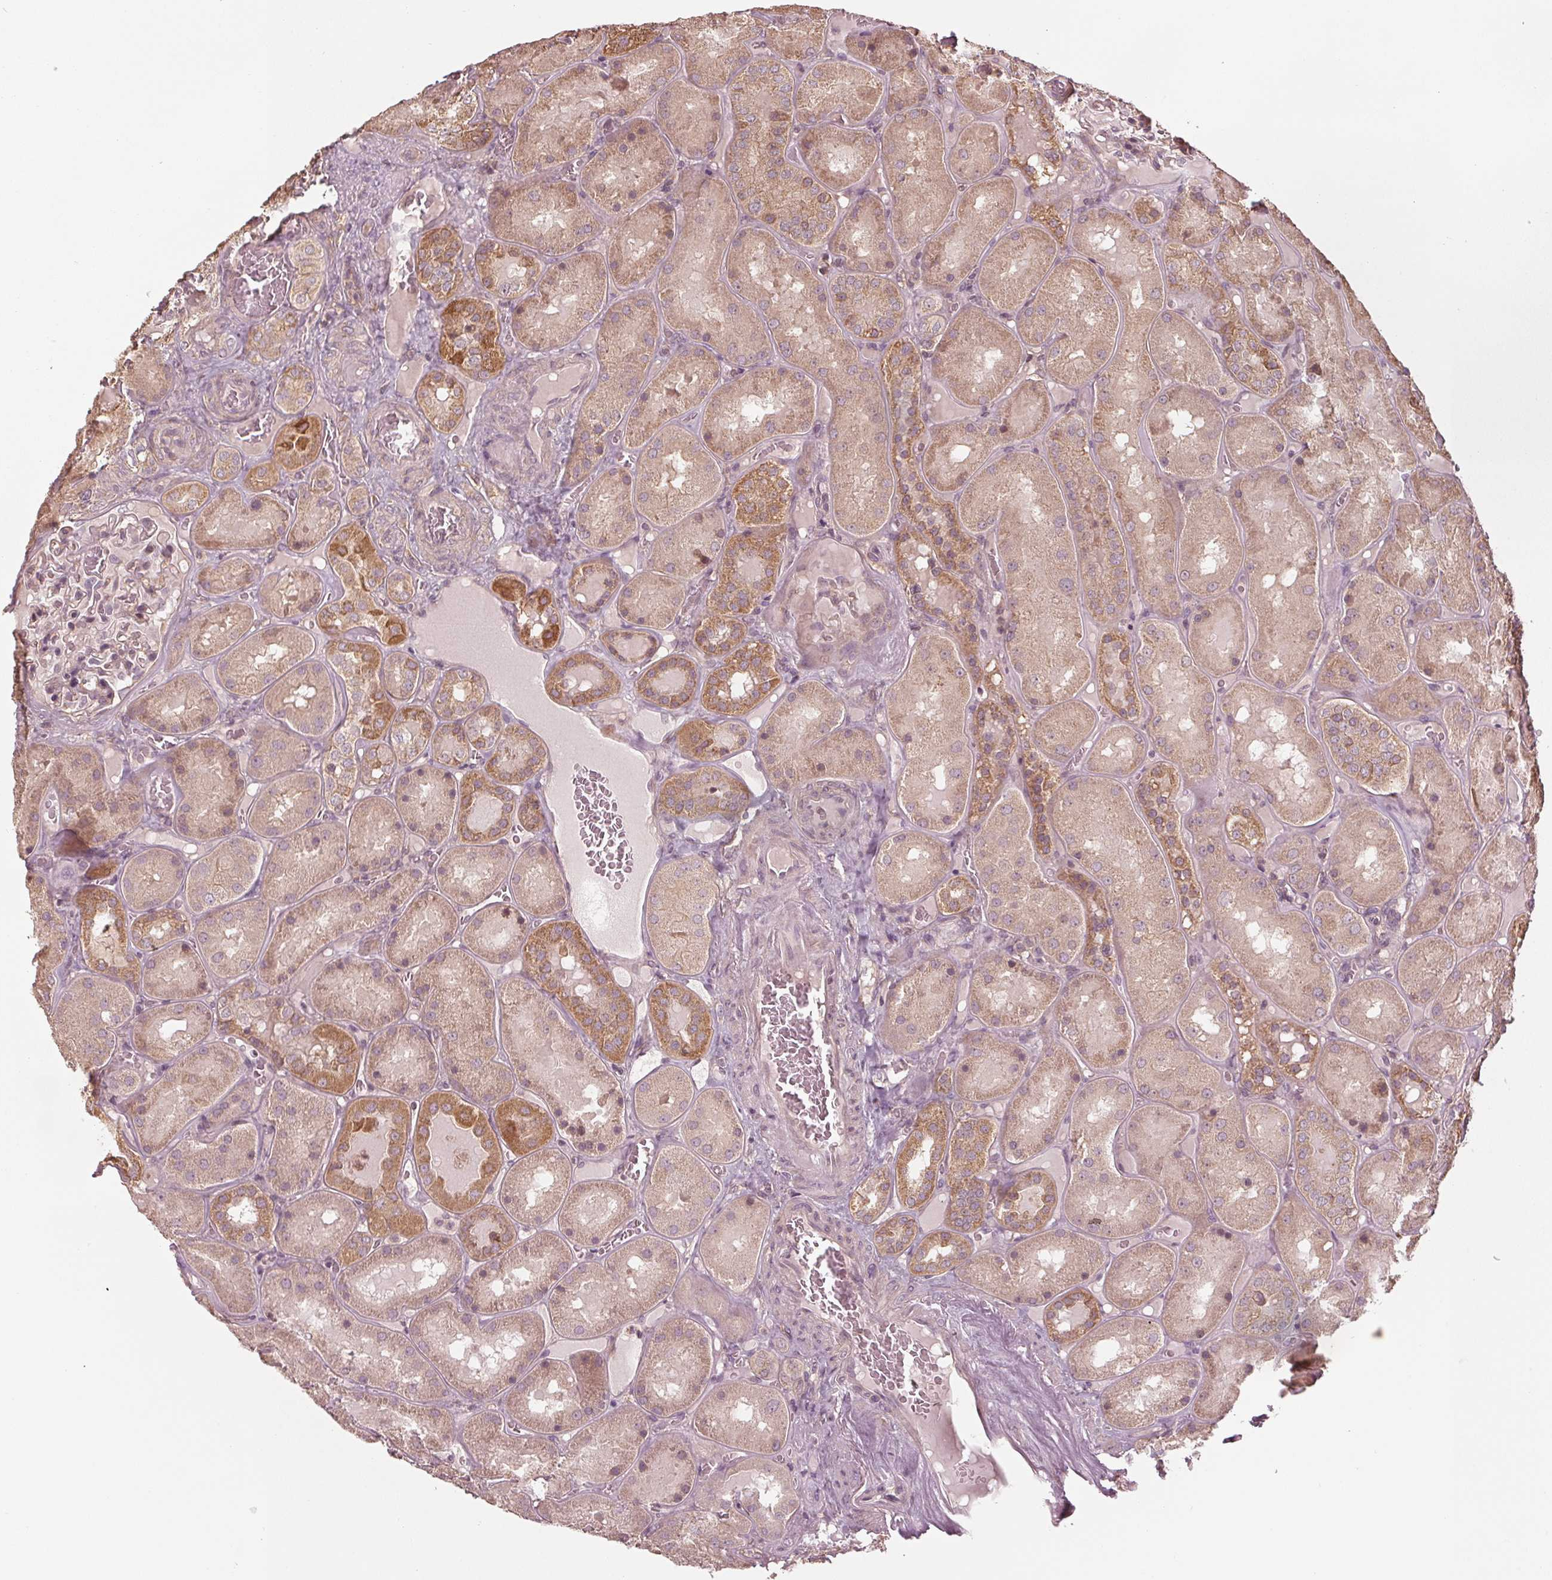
{"staining": {"intensity": "weak", "quantity": "<25%", "location": "cytoplasmic/membranous"}, "tissue": "kidney", "cell_type": "Cells in glomeruli", "image_type": "normal", "snomed": [{"axis": "morphology", "description": "Normal tissue, NOS"}, {"axis": "topography", "description": "Kidney"}], "caption": "This micrograph is of benign kidney stained with immunohistochemistry to label a protein in brown with the nuclei are counter-stained blue. There is no staining in cells in glomeruli.", "gene": "GNB2", "patient": {"sex": "male", "age": 73}}